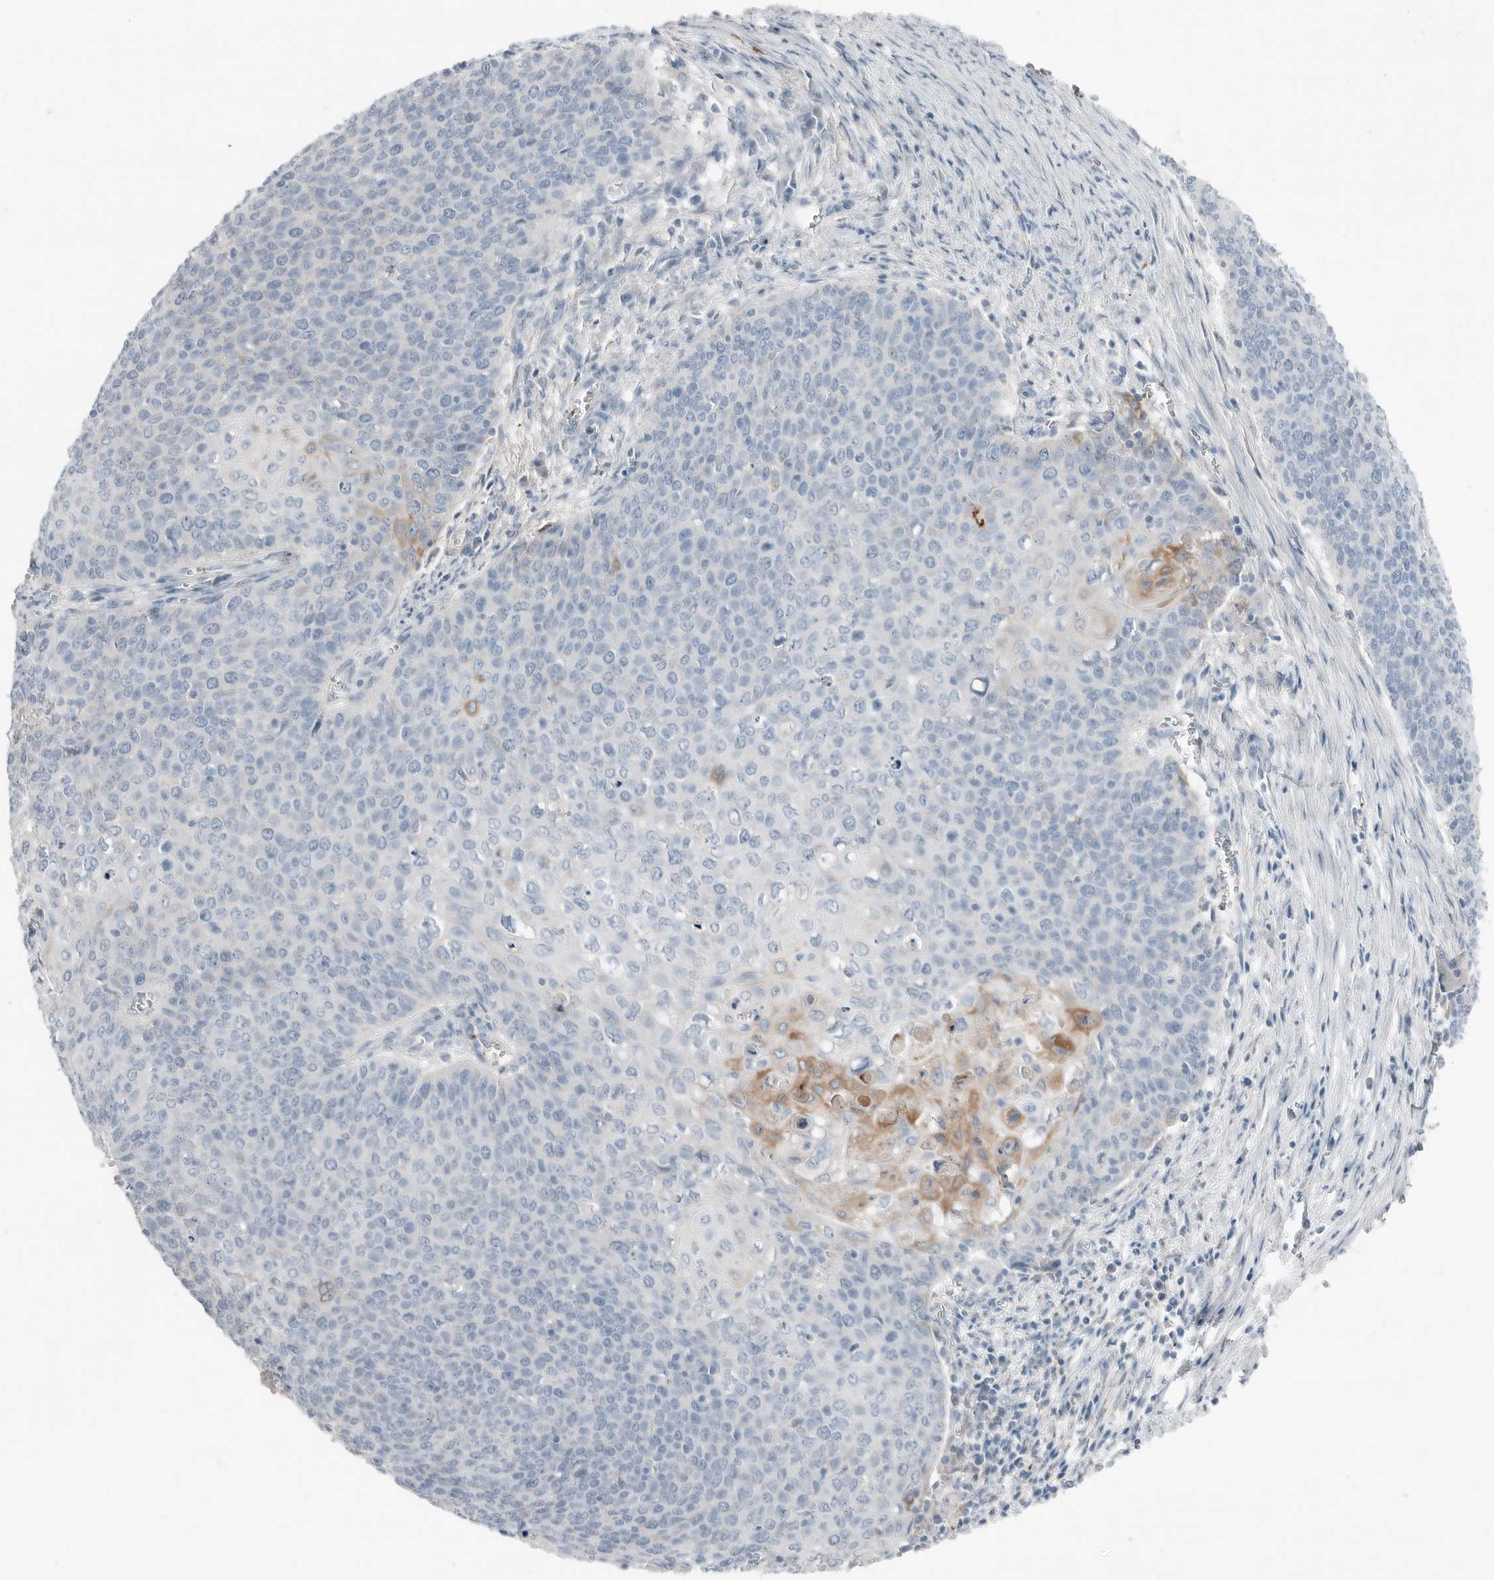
{"staining": {"intensity": "weak", "quantity": "<25%", "location": "cytoplasmic/membranous"}, "tissue": "cervical cancer", "cell_type": "Tumor cells", "image_type": "cancer", "snomed": [{"axis": "morphology", "description": "Squamous cell carcinoma, NOS"}, {"axis": "topography", "description": "Cervix"}], "caption": "This is an immunohistochemistry (IHC) photomicrograph of squamous cell carcinoma (cervical). There is no positivity in tumor cells.", "gene": "SERPINB7", "patient": {"sex": "female", "age": 39}}